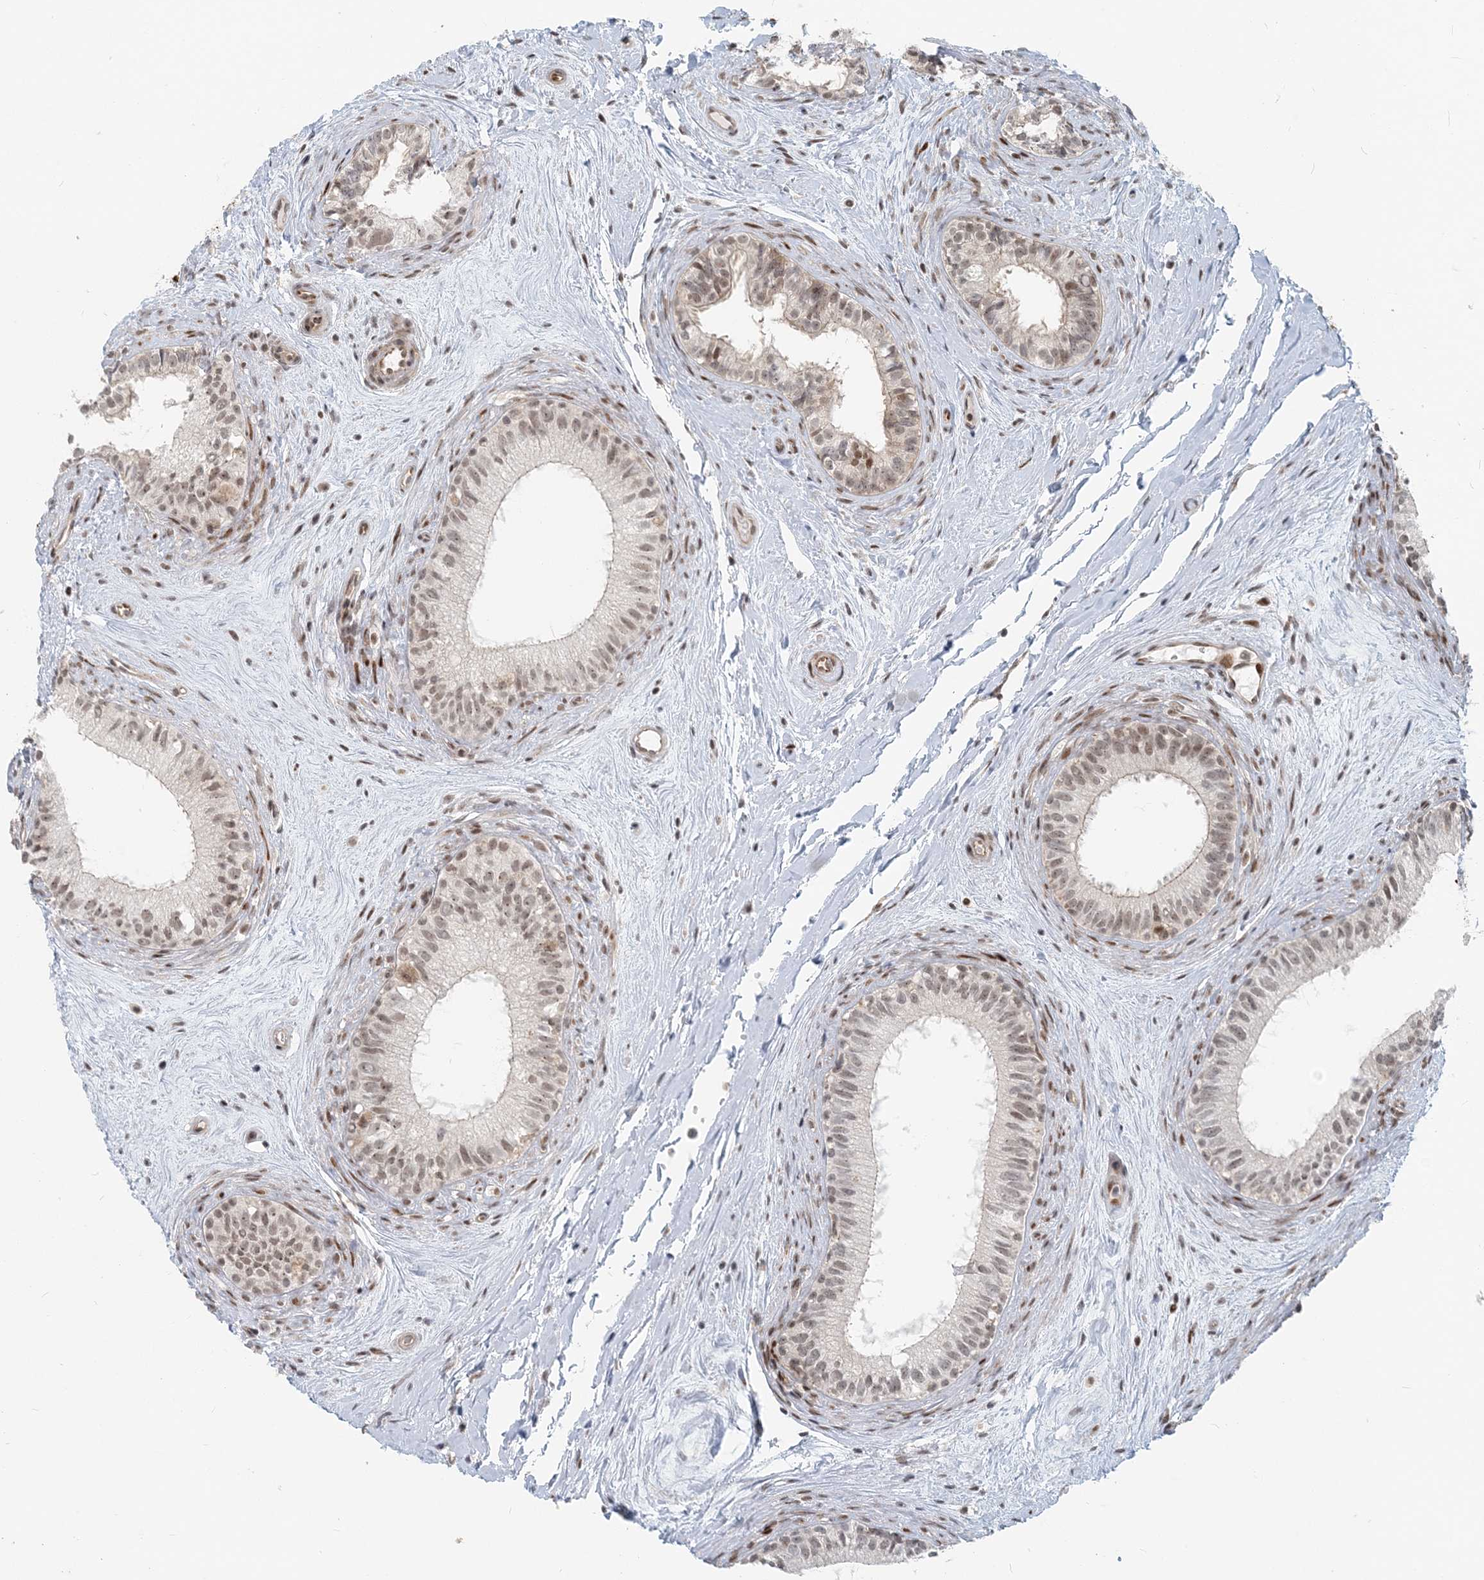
{"staining": {"intensity": "moderate", "quantity": "<25%", "location": "nuclear"}, "tissue": "epididymis", "cell_type": "Glandular cells", "image_type": "normal", "snomed": [{"axis": "morphology", "description": "Normal tissue, NOS"}, {"axis": "topography", "description": "Epididymis"}], "caption": "A high-resolution micrograph shows IHC staining of benign epididymis, which exhibits moderate nuclear staining in about <25% of glandular cells.", "gene": "BAZ1B", "patient": {"sex": "male", "age": 71}}